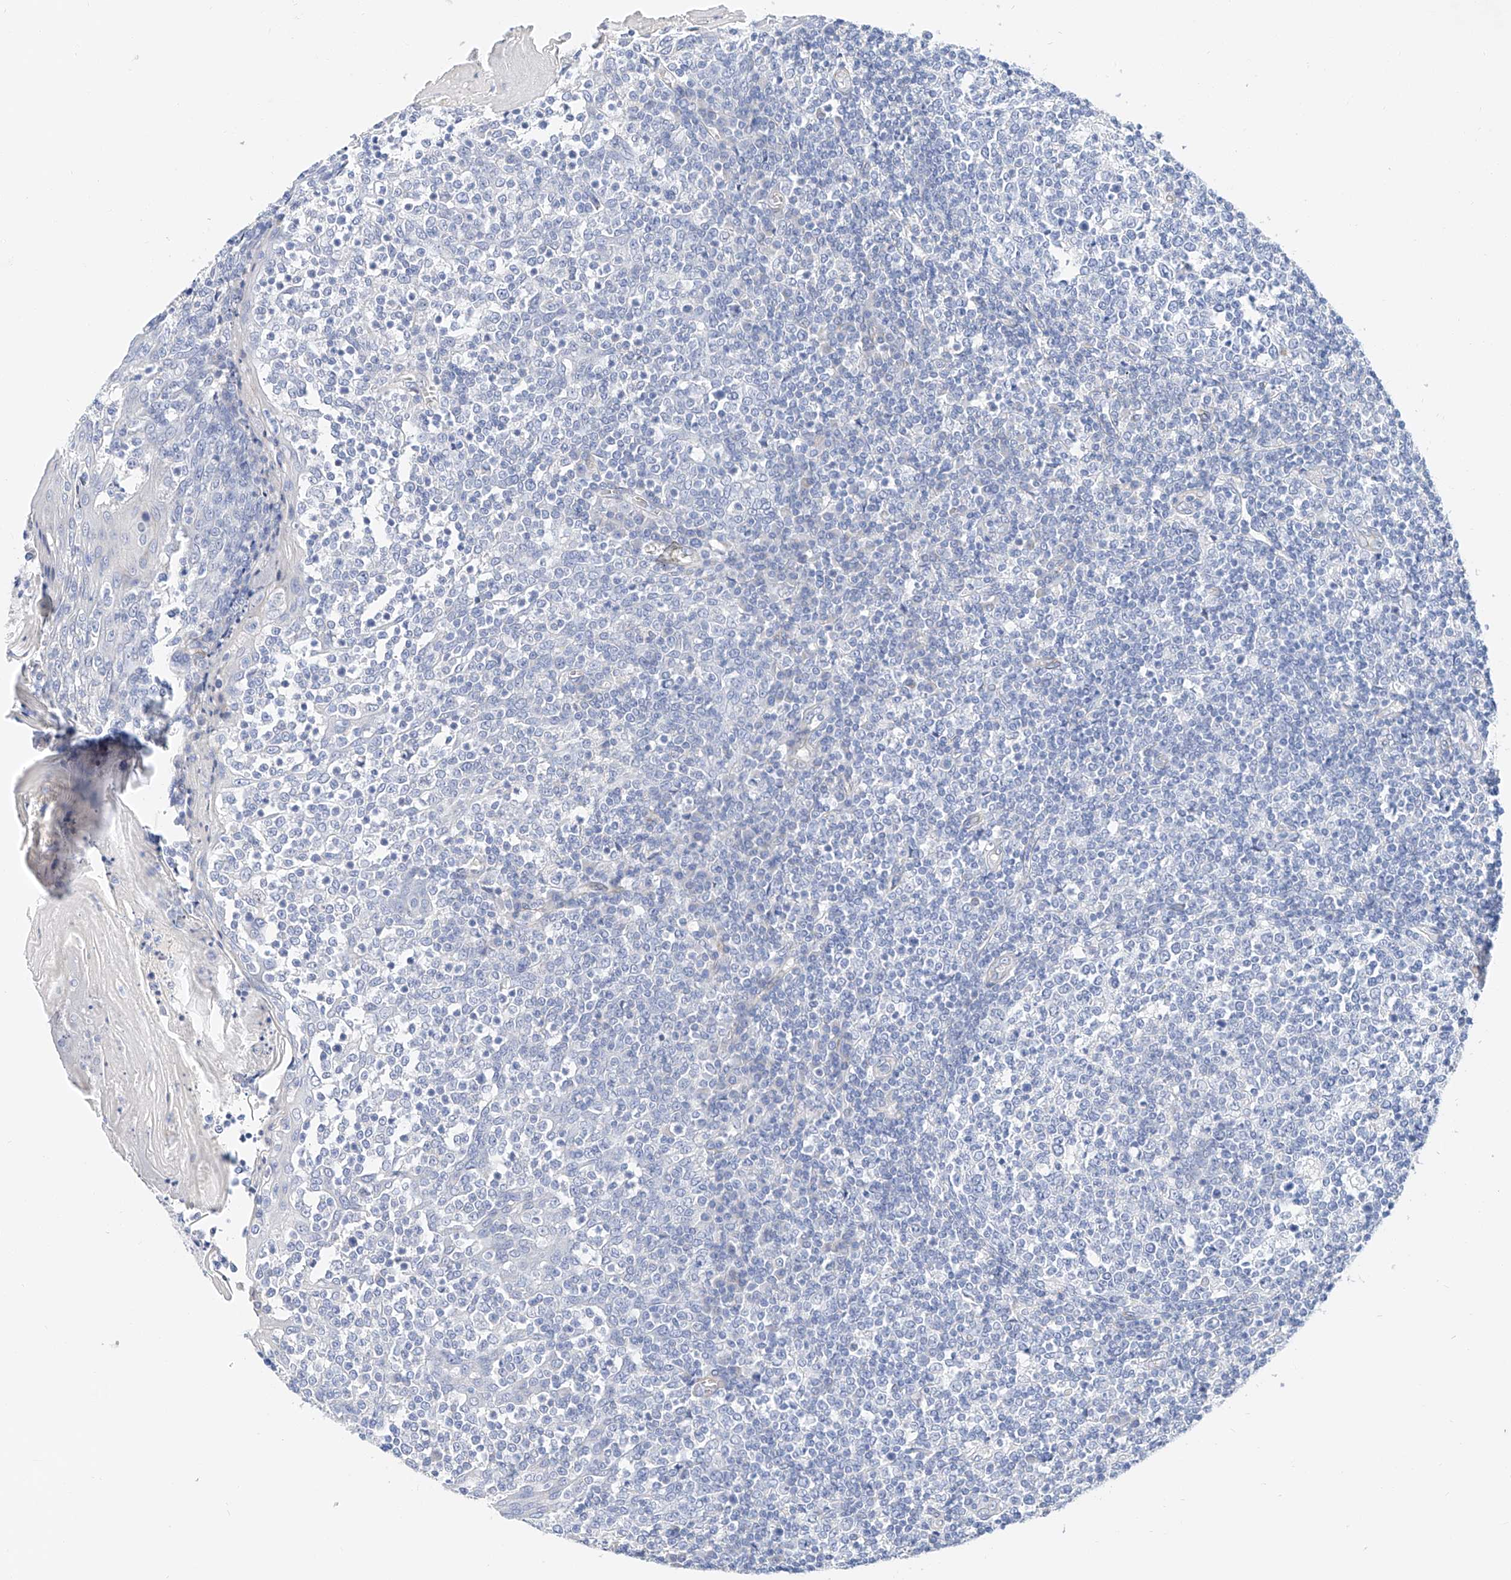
{"staining": {"intensity": "negative", "quantity": "none", "location": "none"}, "tissue": "tonsil", "cell_type": "Germinal center cells", "image_type": "normal", "snomed": [{"axis": "morphology", "description": "Normal tissue, NOS"}, {"axis": "topography", "description": "Tonsil"}], "caption": "This is a photomicrograph of immunohistochemistry (IHC) staining of unremarkable tonsil, which shows no staining in germinal center cells.", "gene": "SBSPON", "patient": {"sex": "female", "age": 19}}